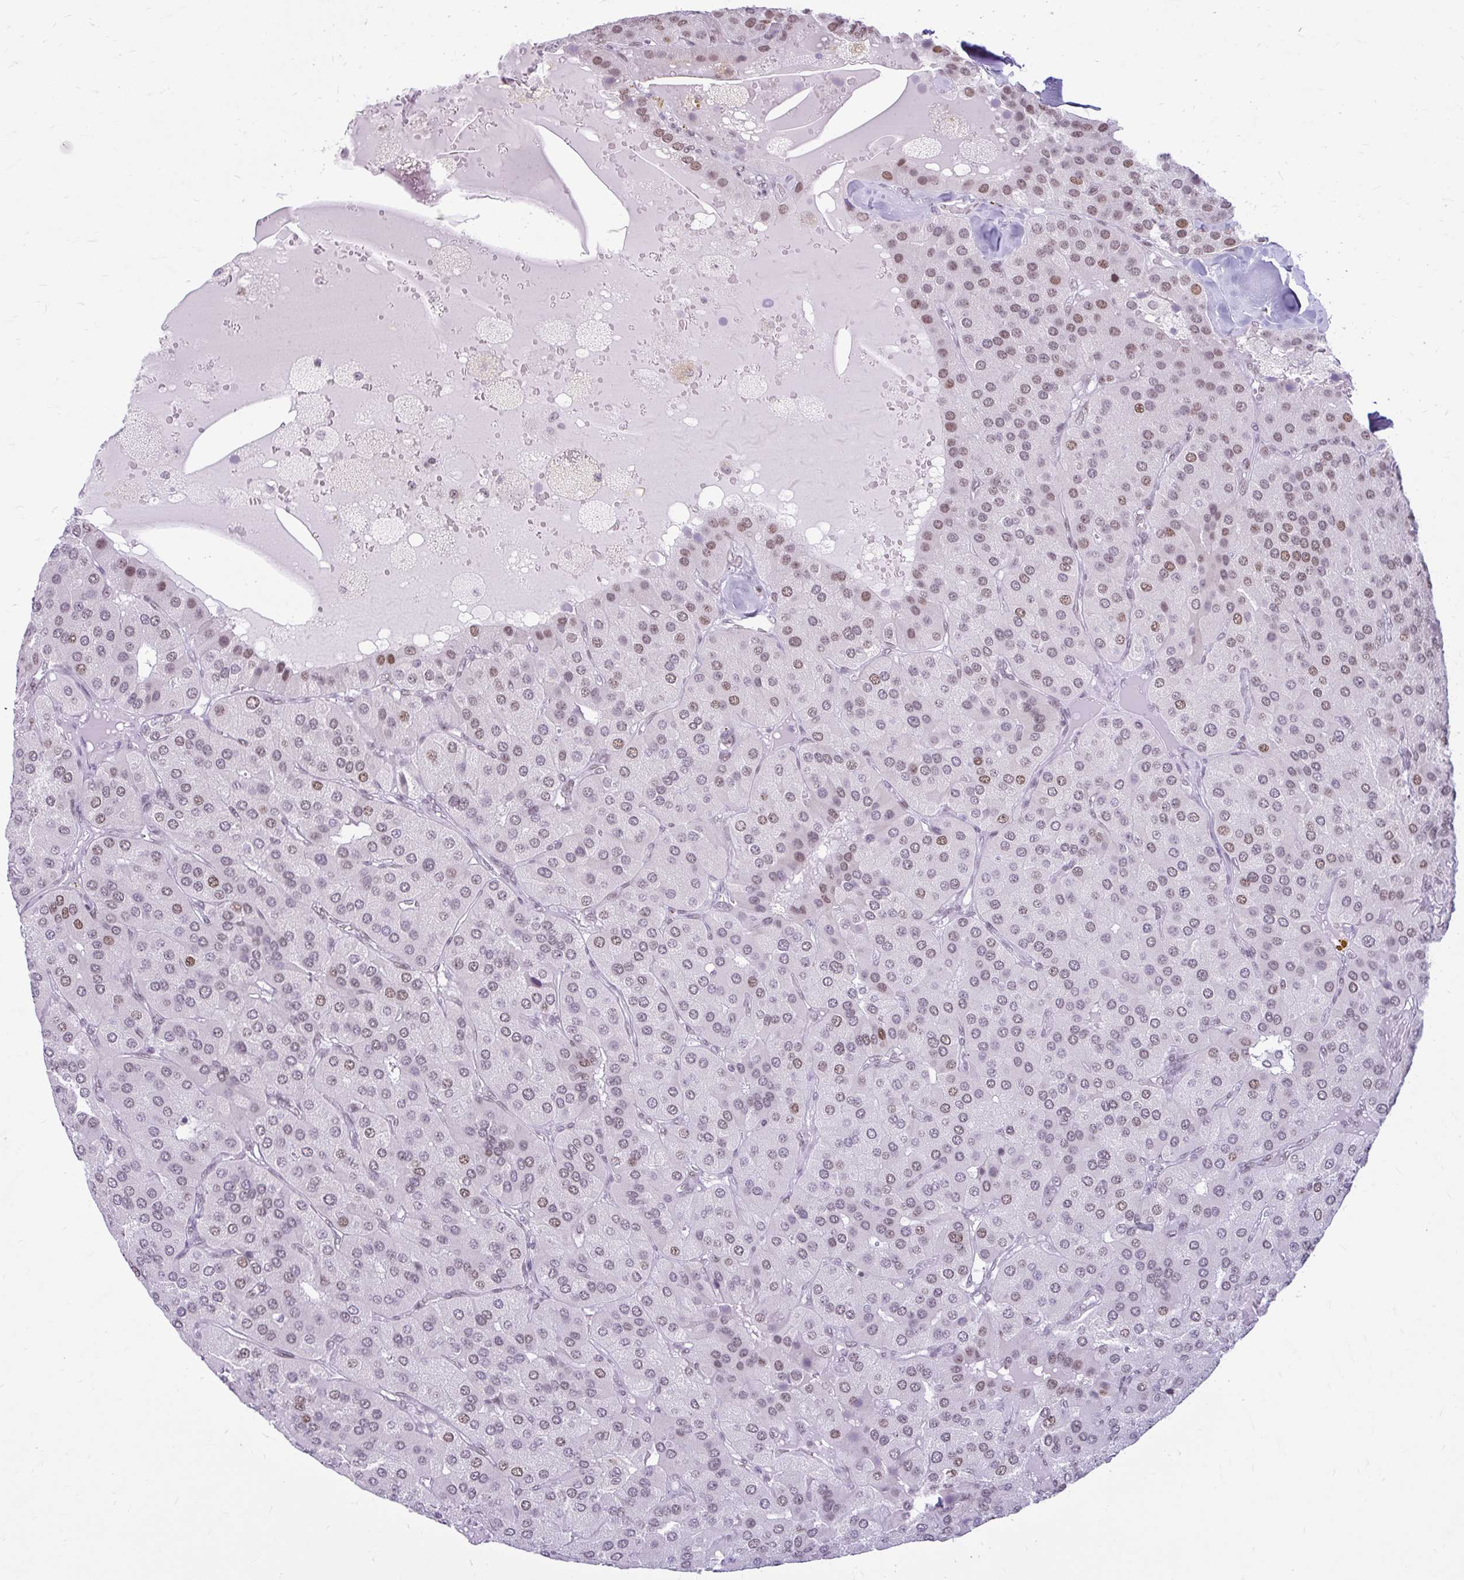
{"staining": {"intensity": "moderate", "quantity": "25%-75%", "location": "nuclear"}, "tissue": "parathyroid gland", "cell_type": "Glandular cells", "image_type": "normal", "snomed": [{"axis": "morphology", "description": "Normal tissue, NOS"}, {"axis": "morphology", "description": "Adenoma, NOS"}, {"axis": "topography", "description": "Parathyroid gland"}], "caption": "IHC of normal parathyroid gland shows medium levels of moderate nuclear expression in approximately 25%-75% of glandular cells.", "gene": "PABIR1", "patient": {"sex": "female", "age": 86}}